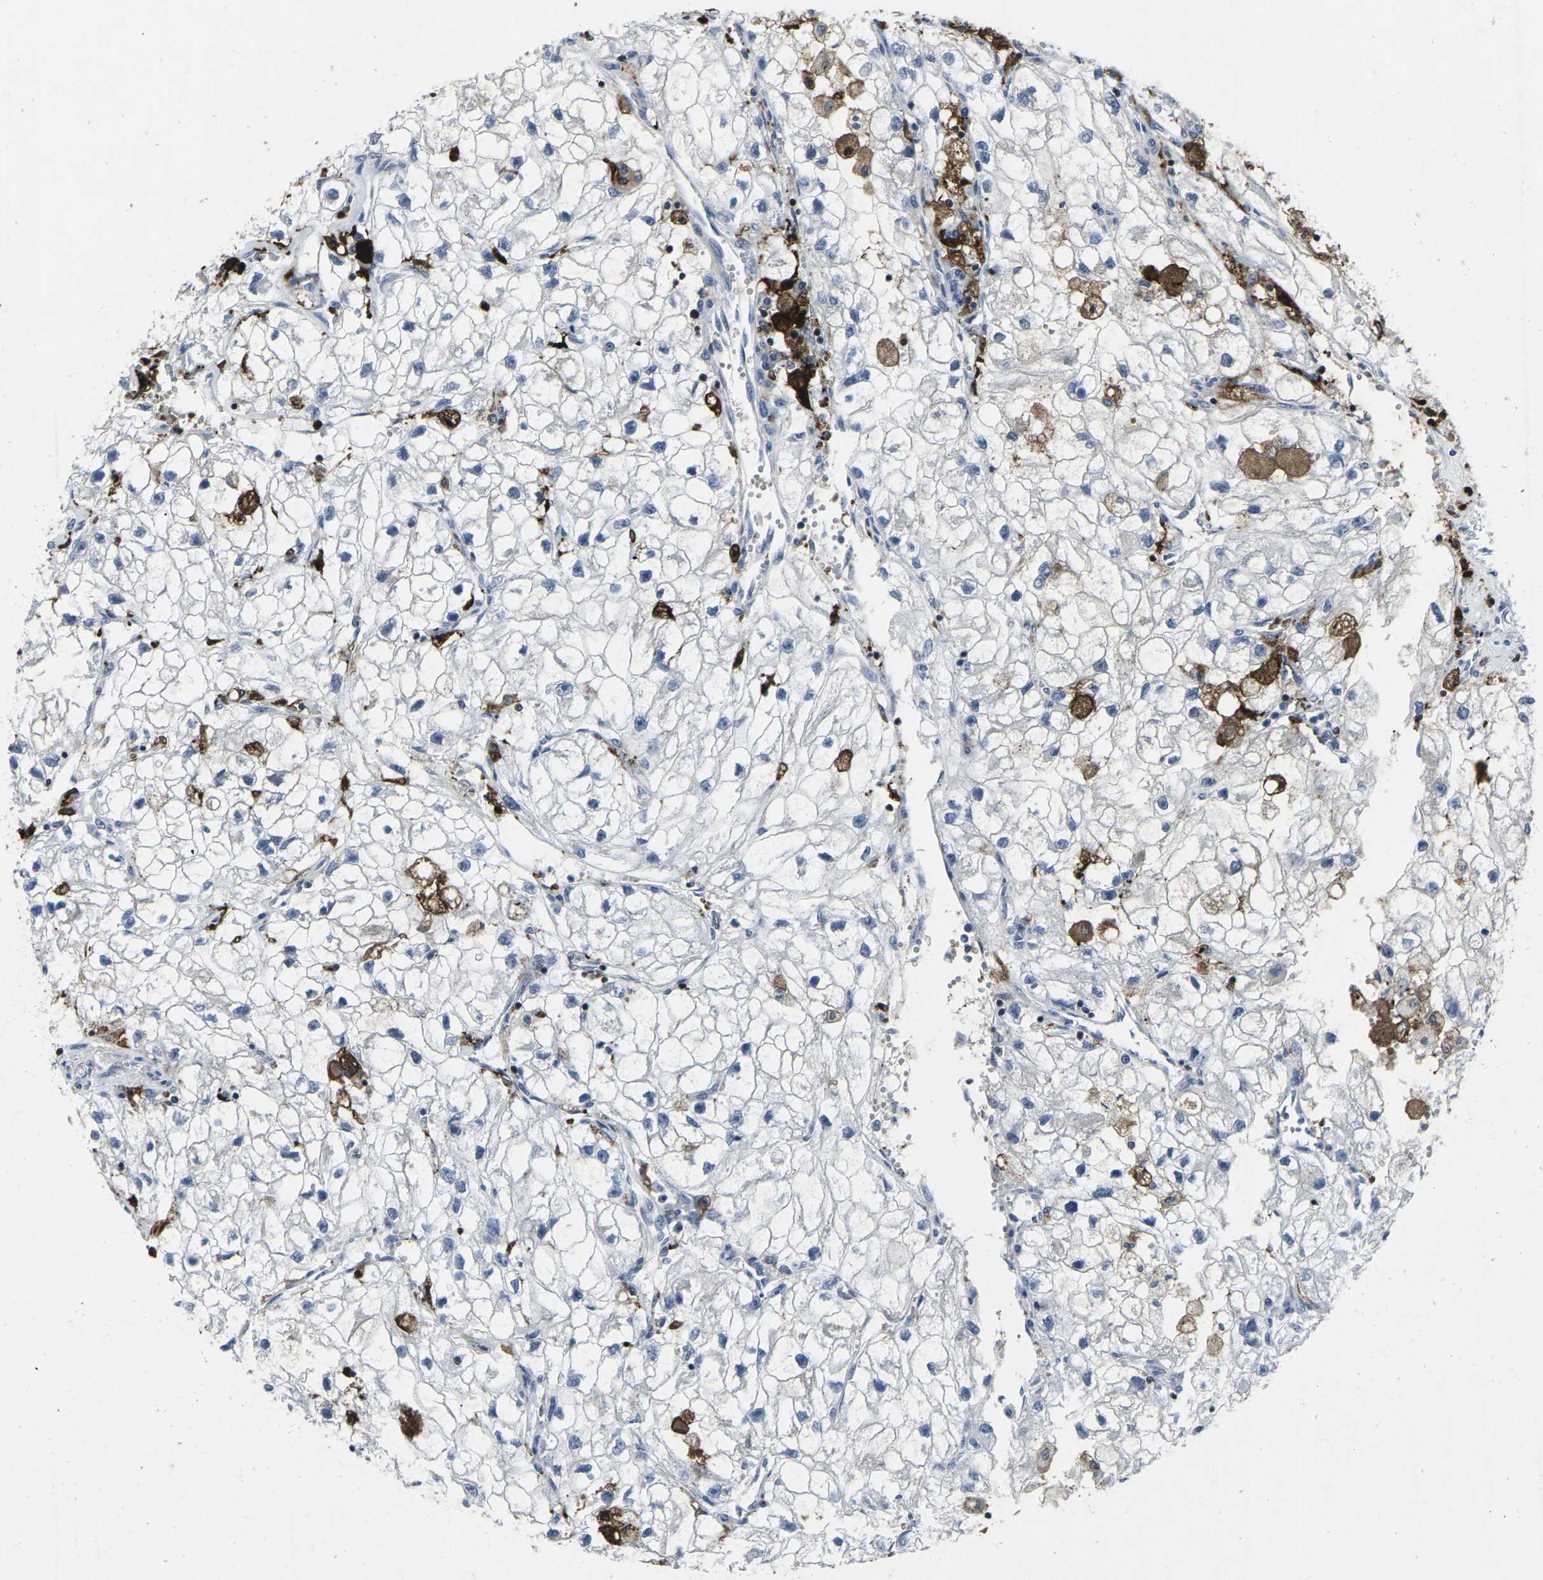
{"staining": {"intensity": "moderate", "quantity": "<25%", "location": "cytoplasmic/membranous"}, "tissue": "renal cancer", "cell_type": "Tumor cells", "image_type": "cancer", "snomed": [{"axis": "morphology", "description": "Adenocarcinoma, NOS"}, {"axis": "topography", "description": "Kidney"}], "caption": "Protein expression analysis of renal adenocarcinoma reveals moderate cytoplasmic/membranous positivity in approximately <25% of tumor cells.", "gene": "STAT4", "patient": {"sex": "female", "age": 70}}